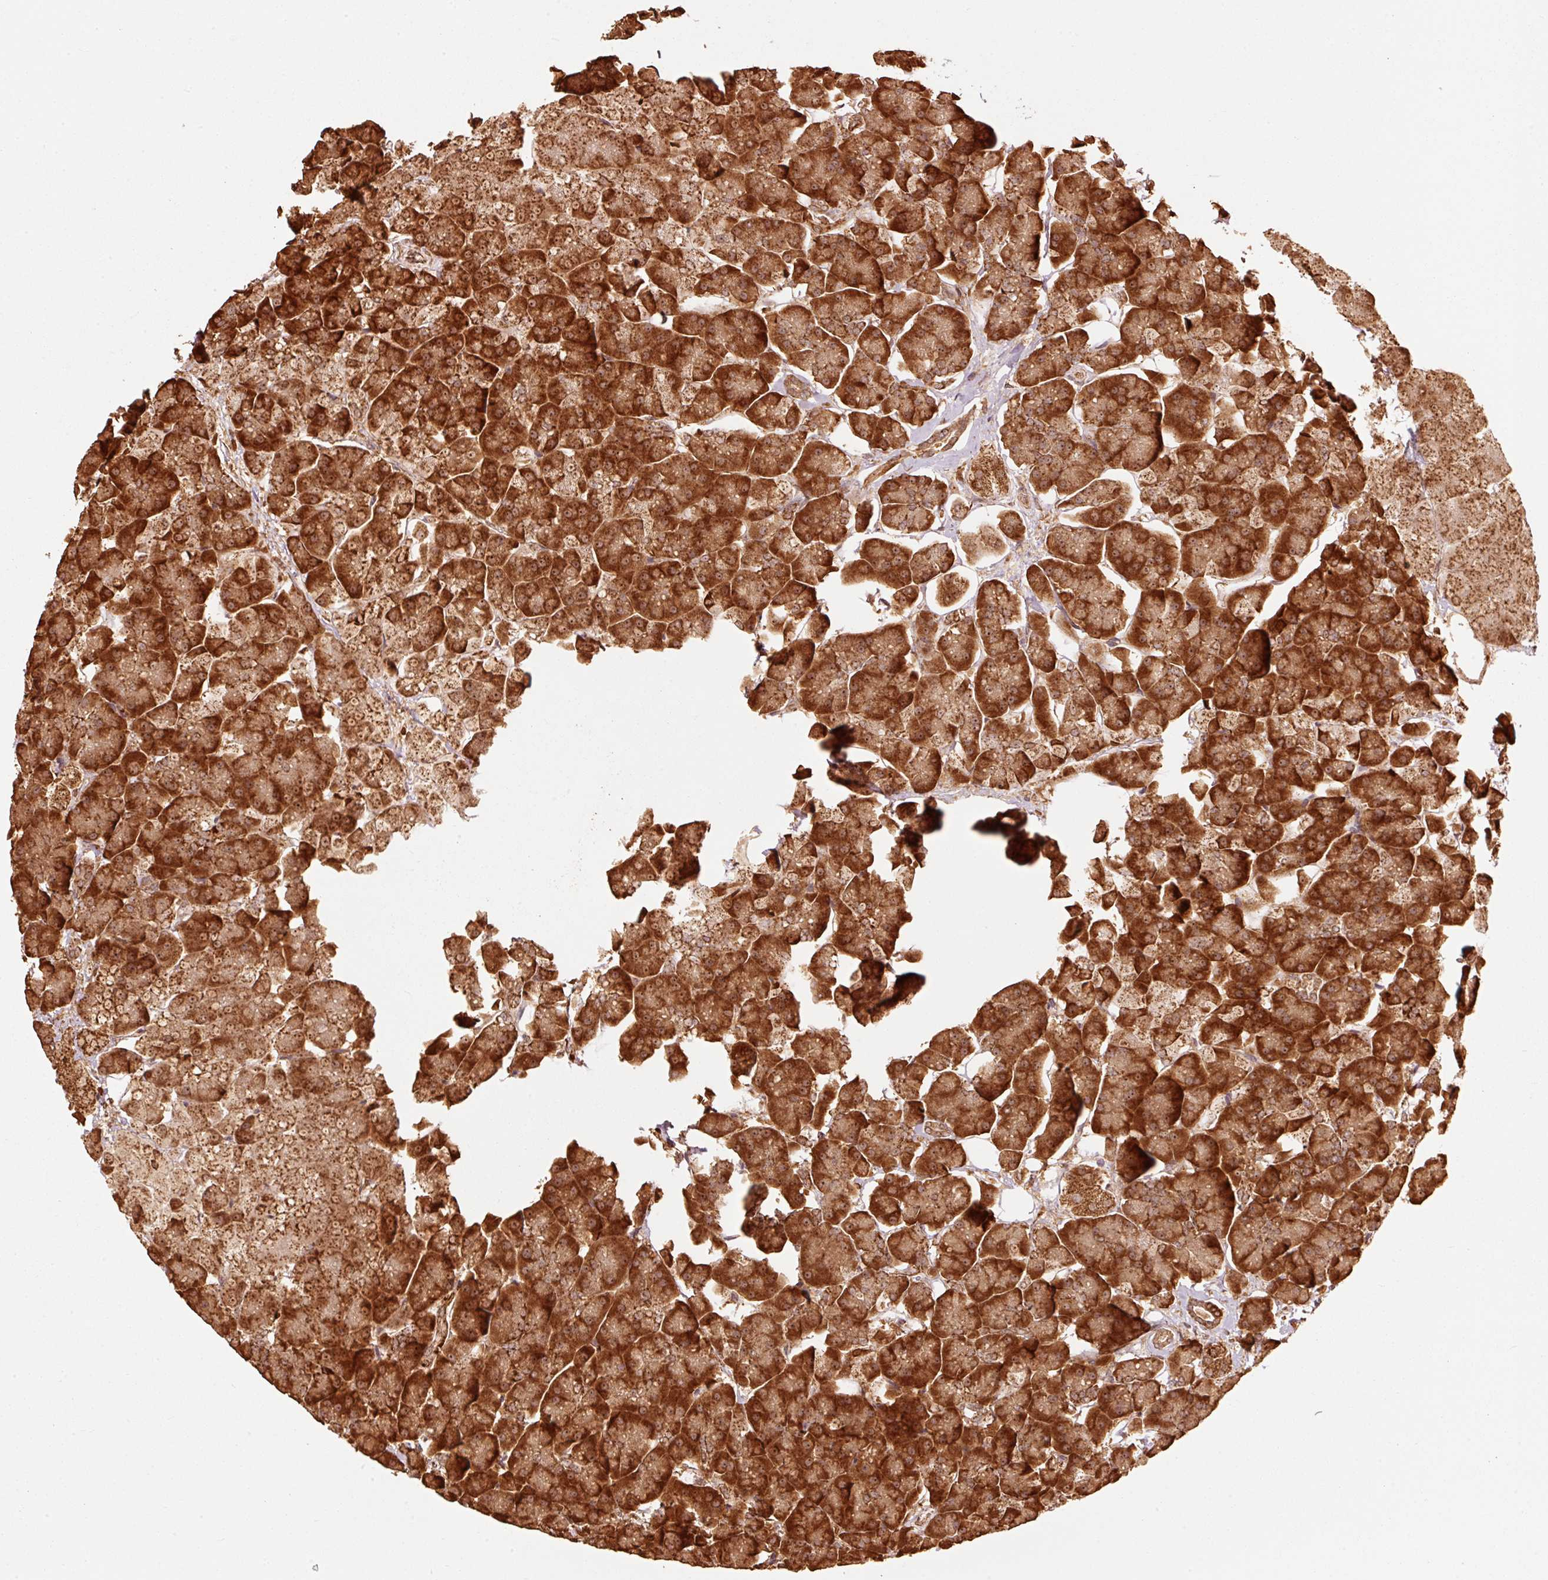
{"staining": {"intensity": "strong", "quantity": ">75%", "location": "cytoplasmic/membranous"}, "tissue": "pancreas", "cell_type": "Exocrine glandular cells", "image_type": "normal", "snomed": [{"axis": "morphology", "description": "Normal tissue, NOS"}, {"axis": "topography", "description": "Pancreas"}, {"axis": "topography", "description": "Peripheral nerve tissue"}], "caption": "Pancreas stained with immunohistochemistry displays strong cytoplasmic/membranous staining in about >75% of exocrine glandular cells.", "gene": "MRPL16", "patient": {"sex": "male", "age": 54}}